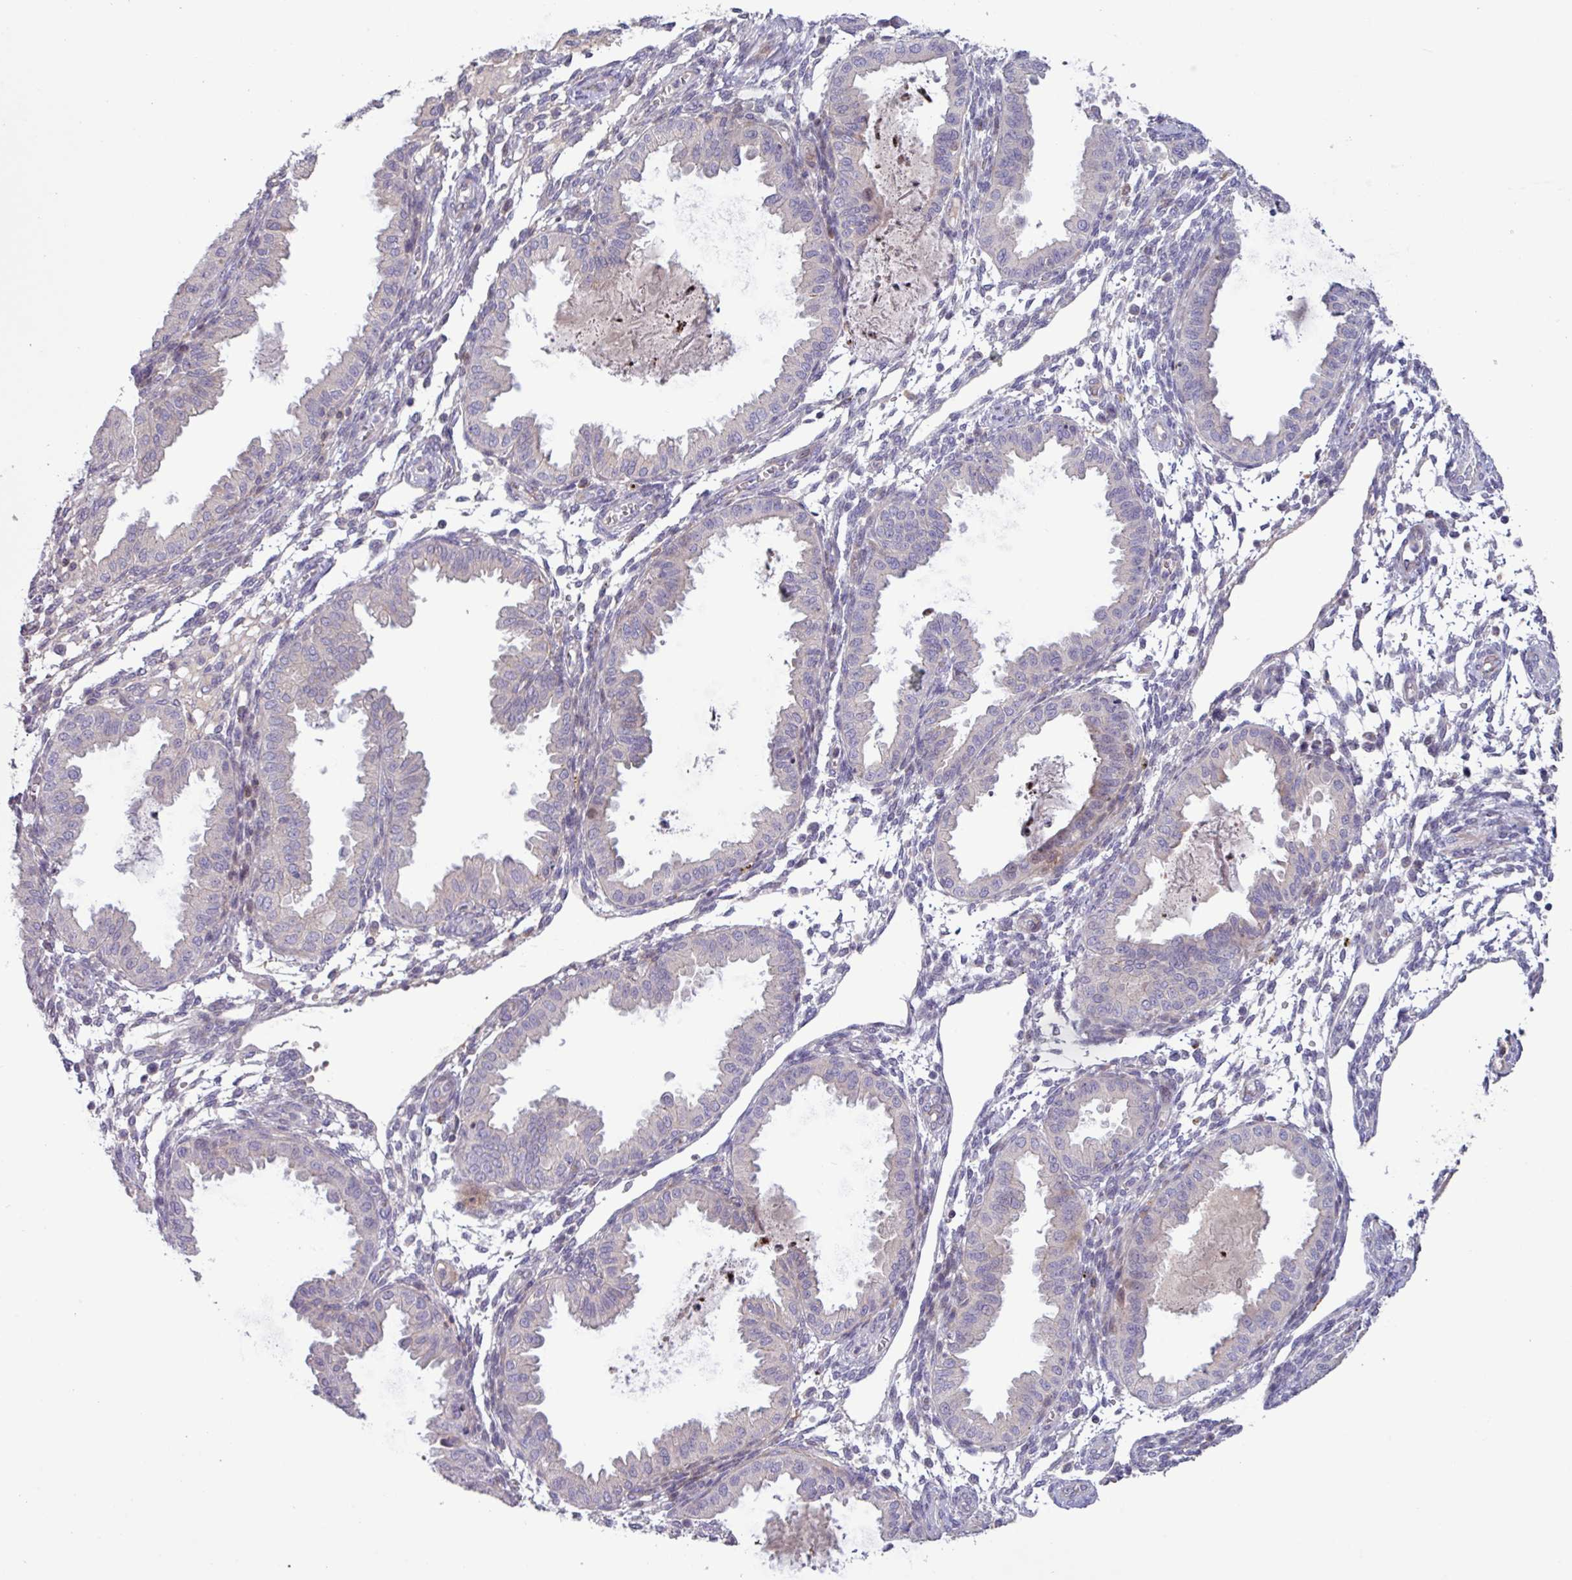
{"staining": {"intensity": "negative", "quantity": "none", "location": "none"}, "tissue": "endometrium", "cell_type": "Cells in endometrial stroma", "image_type": "normal", "snomed": [{"axis": "morphology", "description": "Normal tissue, NOS"}, {"axis": "topography", "description": "Endometrium"}], "caption": "A high-resolution histopathology image shows immunohistochemistry (IHC) staining of normal endometrium, which reveals no significant expression in cells in endometrial stroma.", "gene": "TNFSF12", "patient": {"sex": "female", "age": 33}}